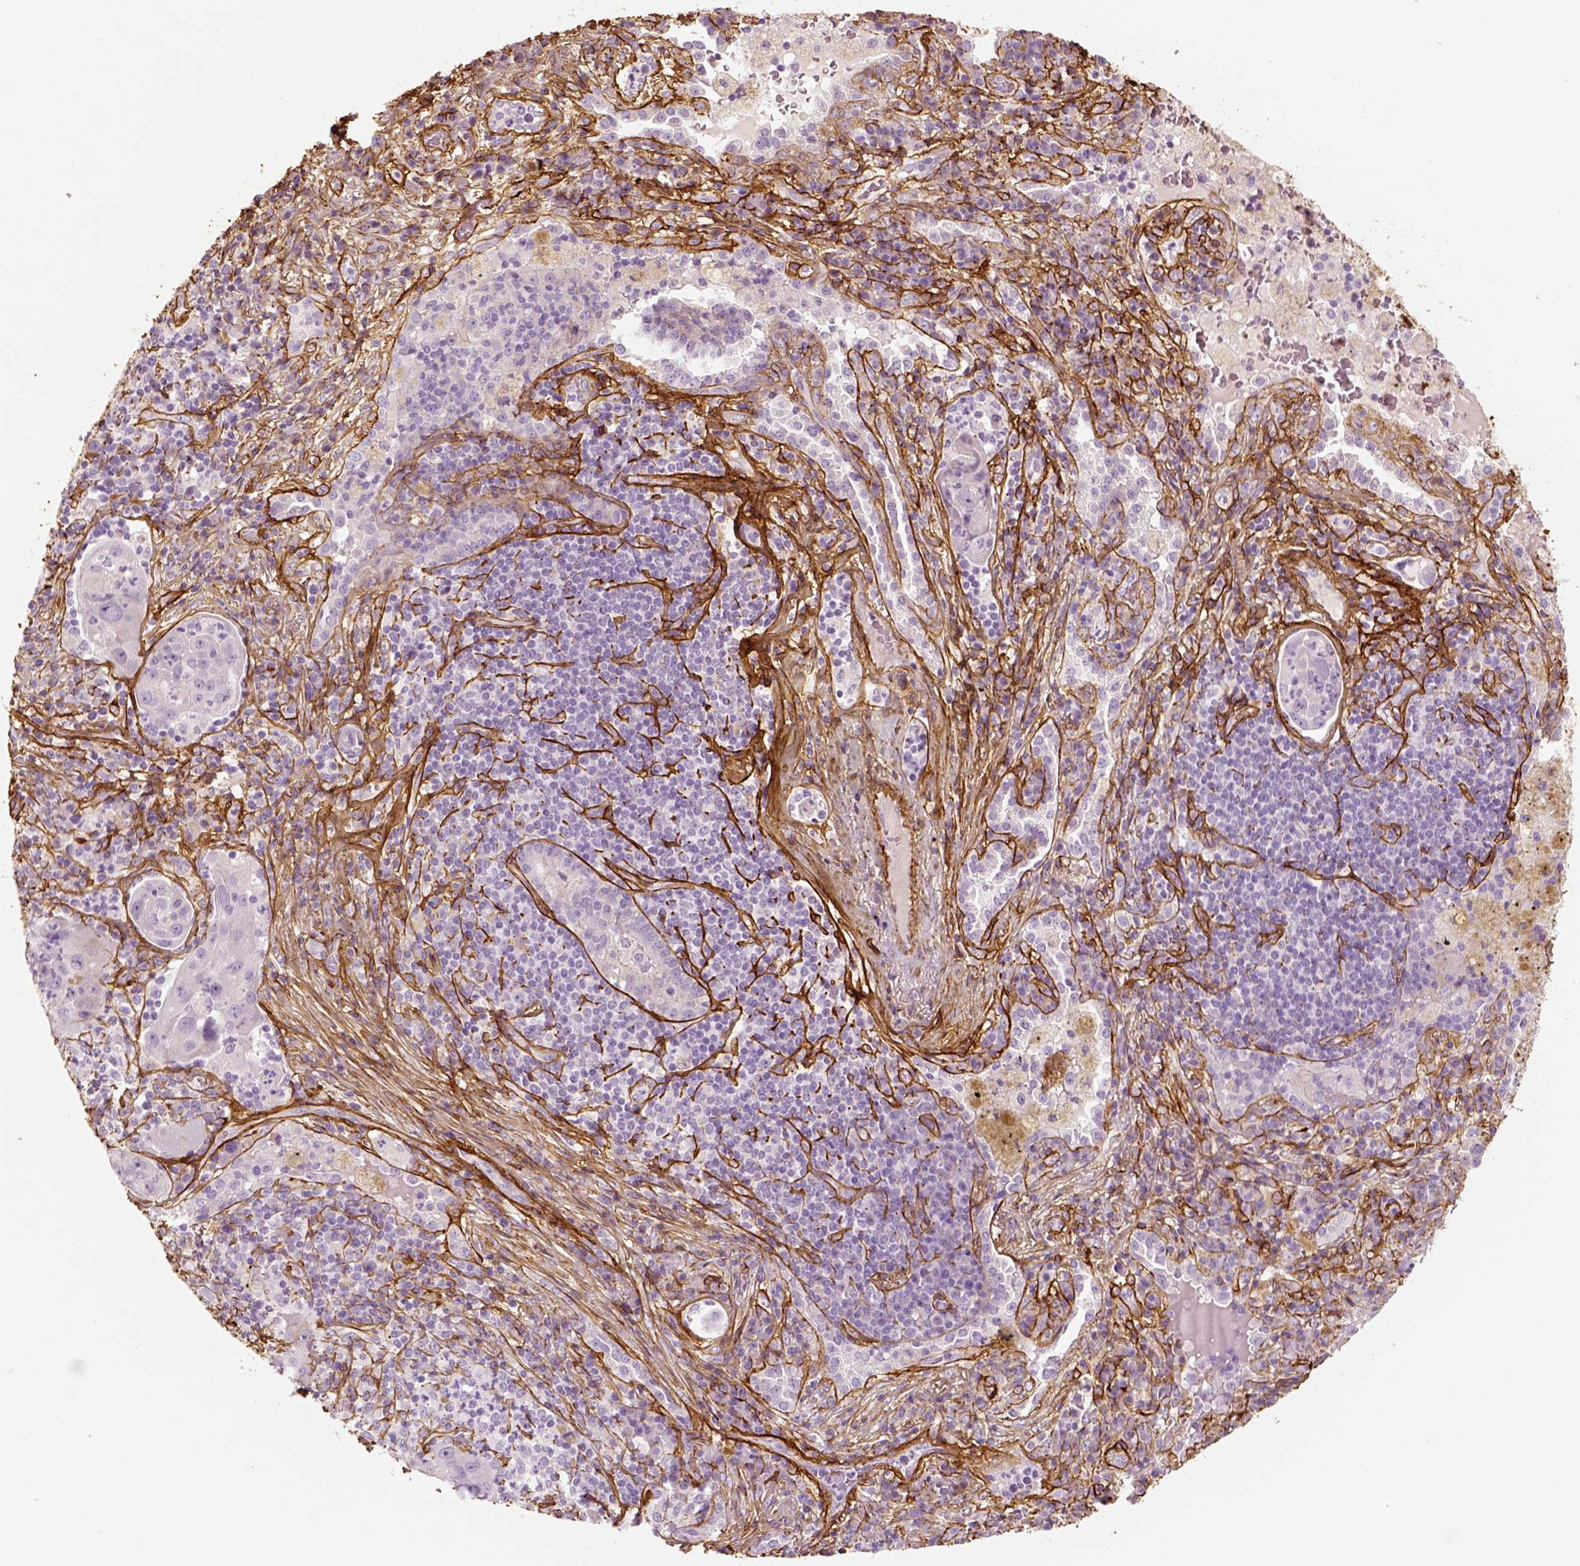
{"staining": {"intensity": "negative", "quantity": "none", "location": "none"}, "tissue": "lung cancer", "cell_type": "Tumor cells", "image_type": "cancer", "snomed": [{"axis": "morphology", "description": "Squamous cell carcinoma, NOS"}, {"axis": "topography", "description": "Lung"}], "caption": "There is no significant expression in tumor cells of squamous cell carcinoma (lung).", "gene": "COL6A2", "patient": {"sex": "female", "age": 59}}